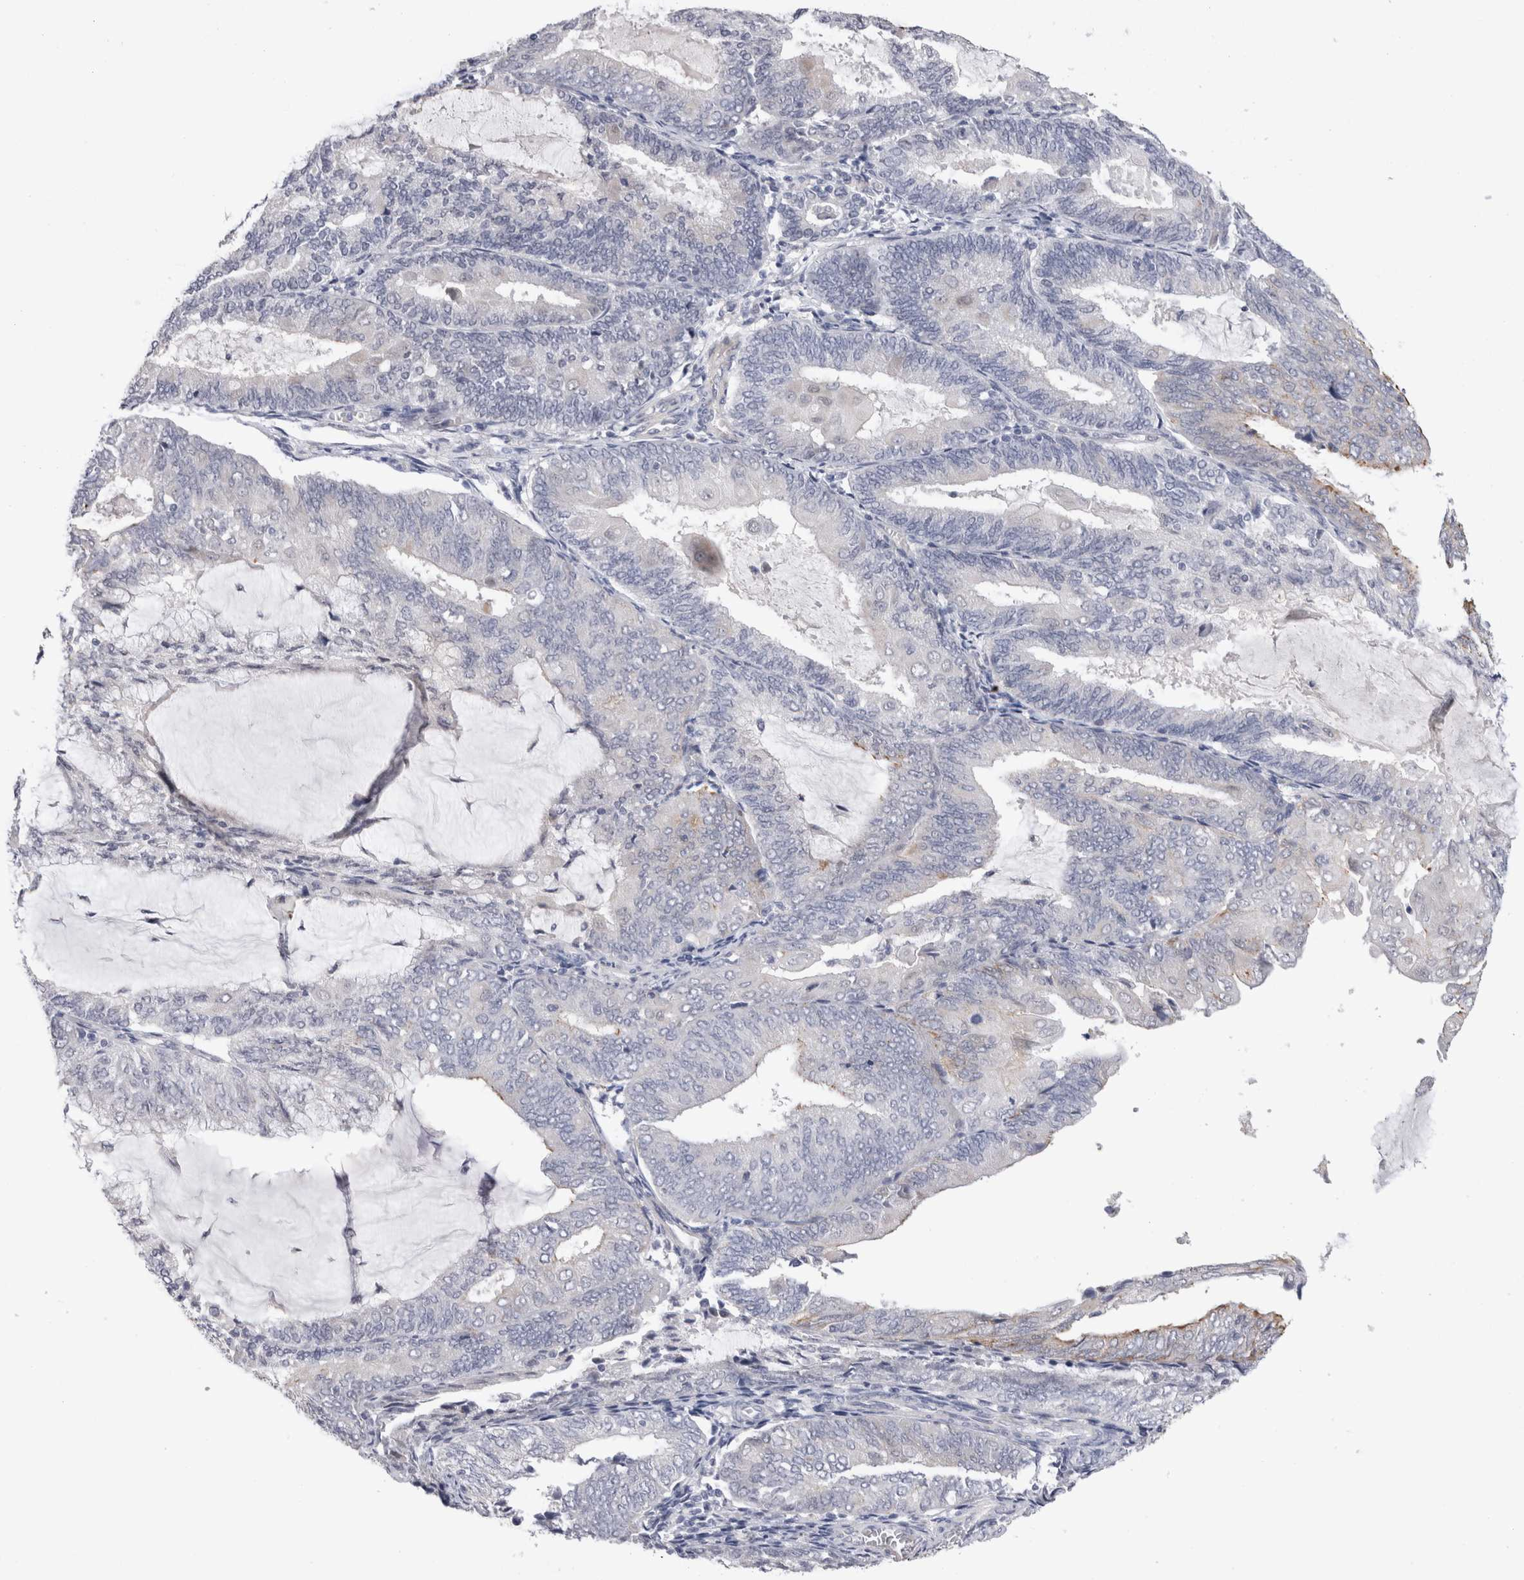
{"staining": {"intensity": "negative", "quantity": "none", "location": "none"}, "tissue": "endometrial cancer", "cell_type": "Tumor cells", "image_type": "cancer", "snomed": [{"axis": "morphology", "description": "Adenocarcinoma, NOS"}, {"axis": "topography", "description": "Endometrium"}], "caption": "Immunohistochemistry of human endometrial adenocarcinoma displays no expression in tumor cells.", "gene": "CRYBG1", "patient": {"sex": "female", "age": 81}}